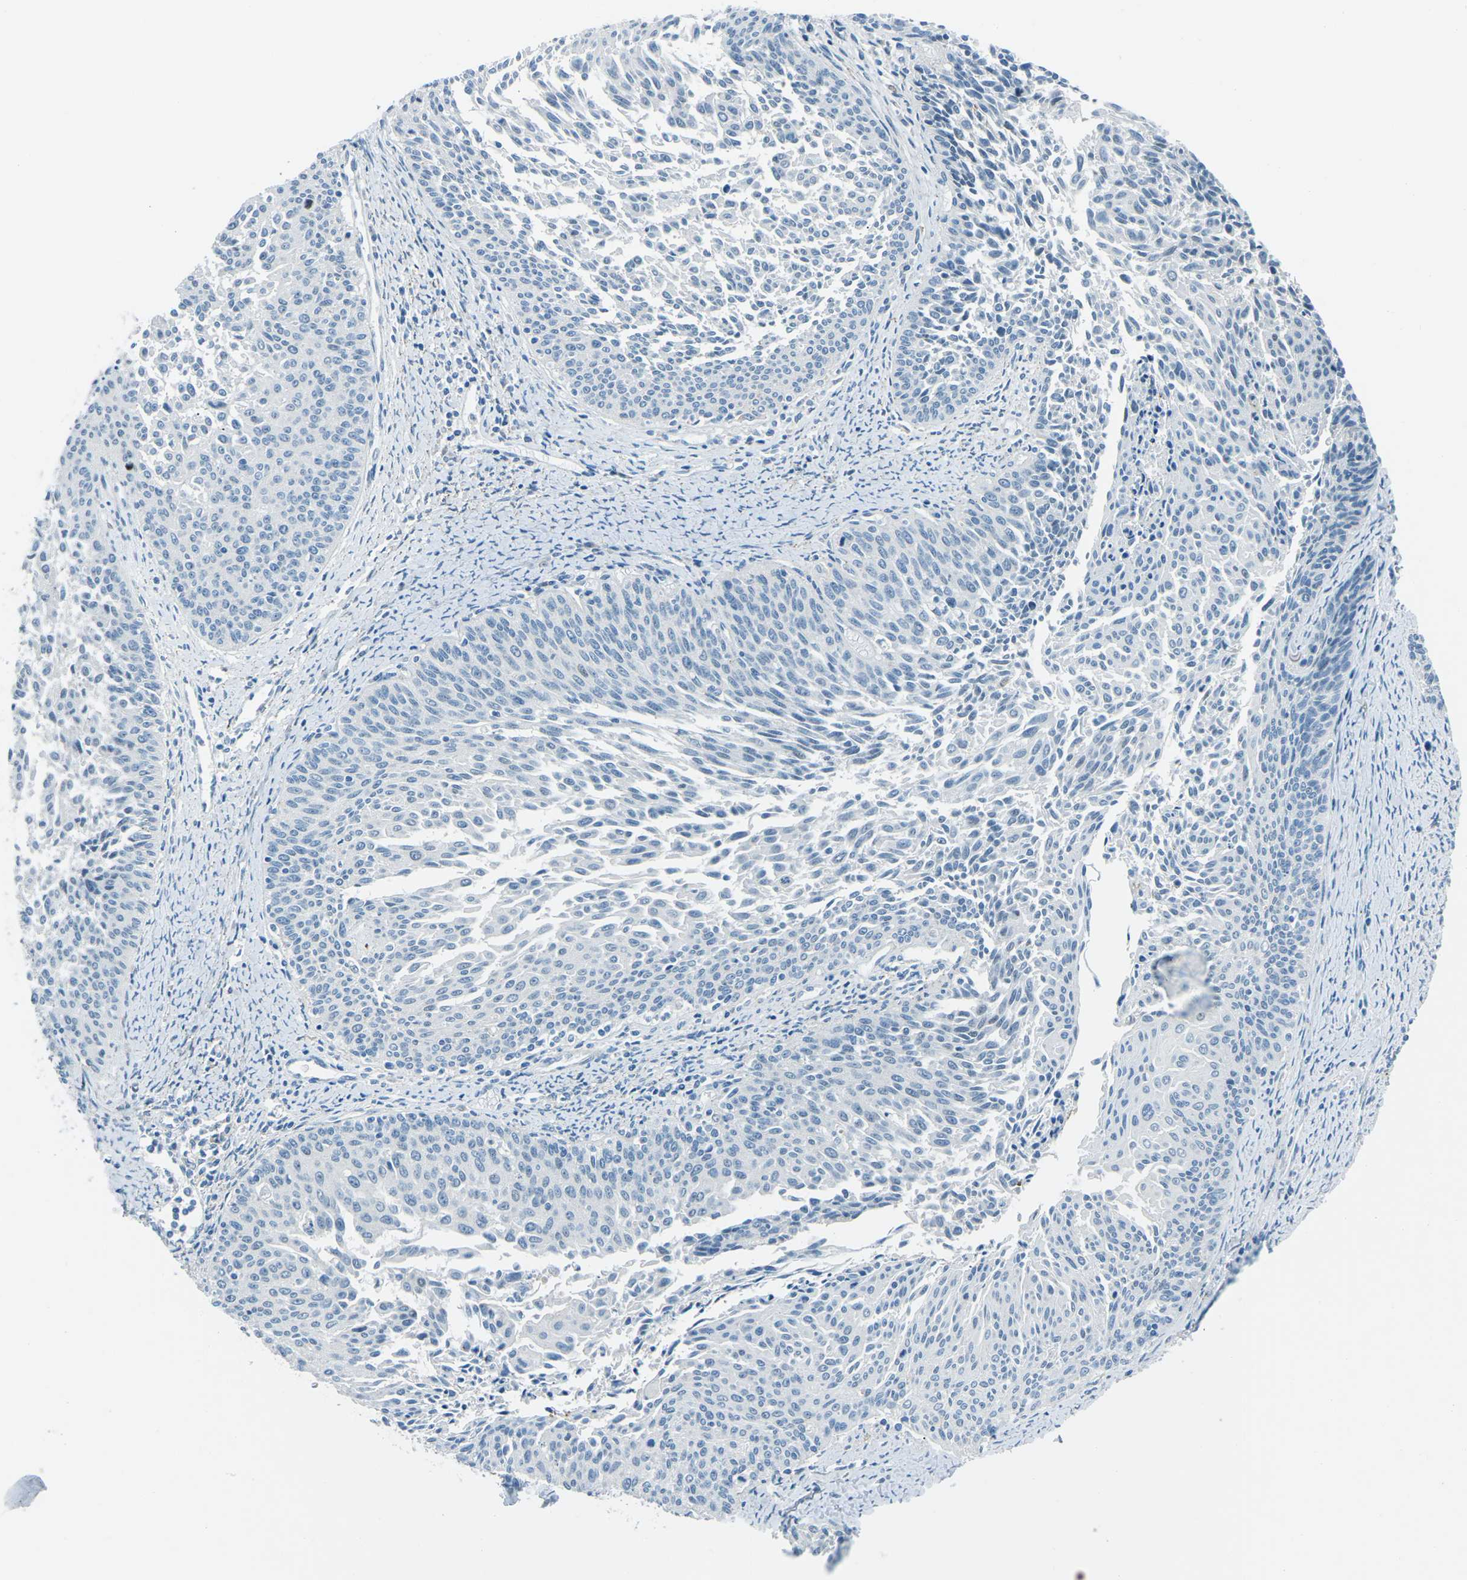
{"staining": {"intensity": "negative", "quantity": "none", "location": "none"}, "tissue": "cervical cancer", "cell_type": "Tumor cells", "image_type": "cancer", "snomed": [{"axis": "morphology", "description": "Squamous cell carcinoma, NOS"}, {"axis": "topography", "description": "Cervix"}], "caption": "The IHC micrograph has no significant positivity in tumor cells of squamous cell carcinoma (cervical) tissue.", "gene": "PRKCA", "patient": {"sex": "female", "age": 55}}